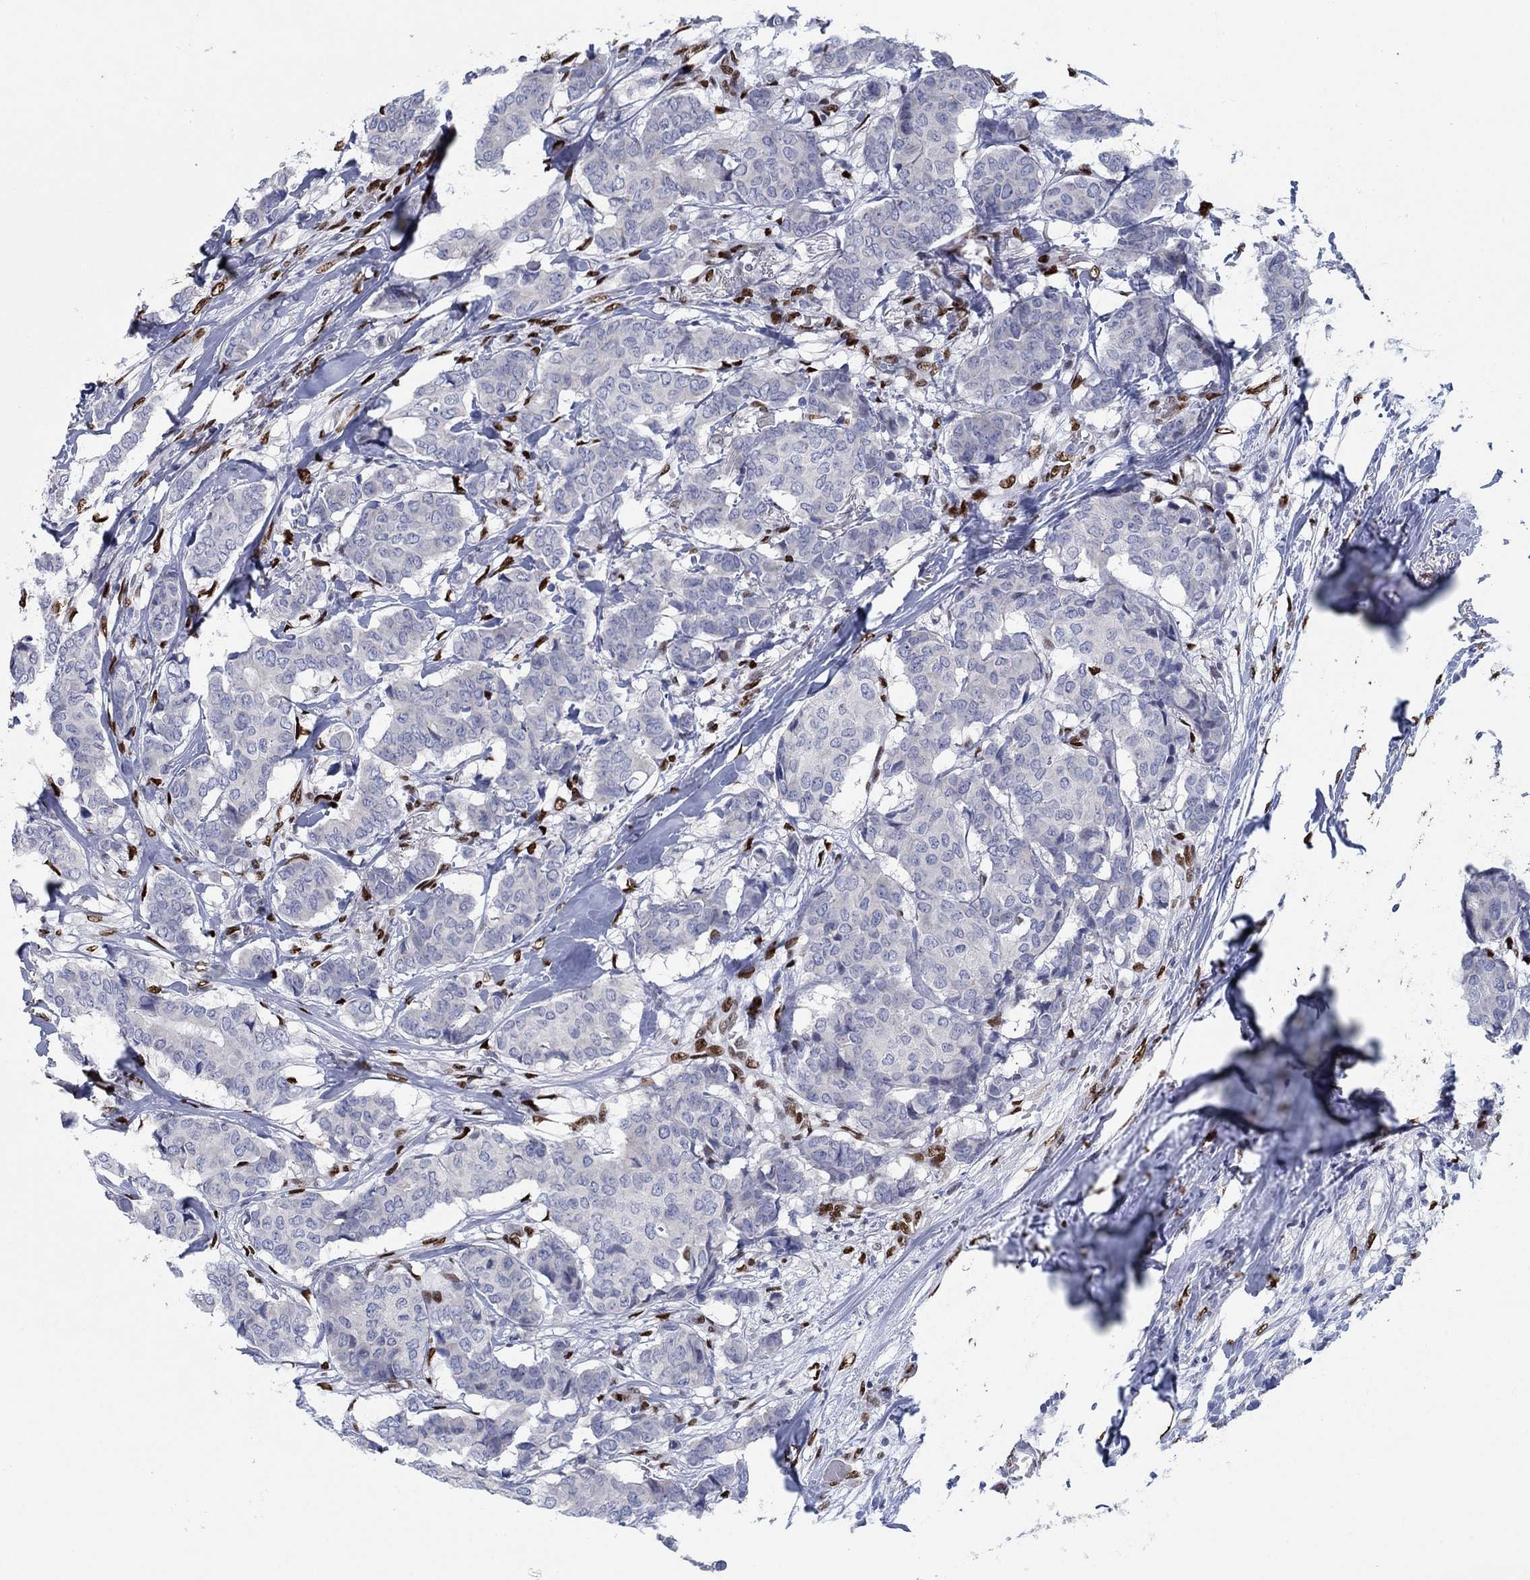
{"staining": {"intensity": "negative", "quantity": "none", "location": "none"}, "tissue": "breast cancer", "cell_type": "Tumor cells", "image_type": "cancer", "snomed": [{"axis": "morphology", "description": "Duct carcinoma"}, {"axis": "topography", "description": "Breast"}], "caption": "Infiltrating ductal carcinoma (breast) stained for a protein using immunohistochemistry displays no expression tumor cells.", "gene": "ZEB1", "patient": {"sex": "female", "age": 75}}